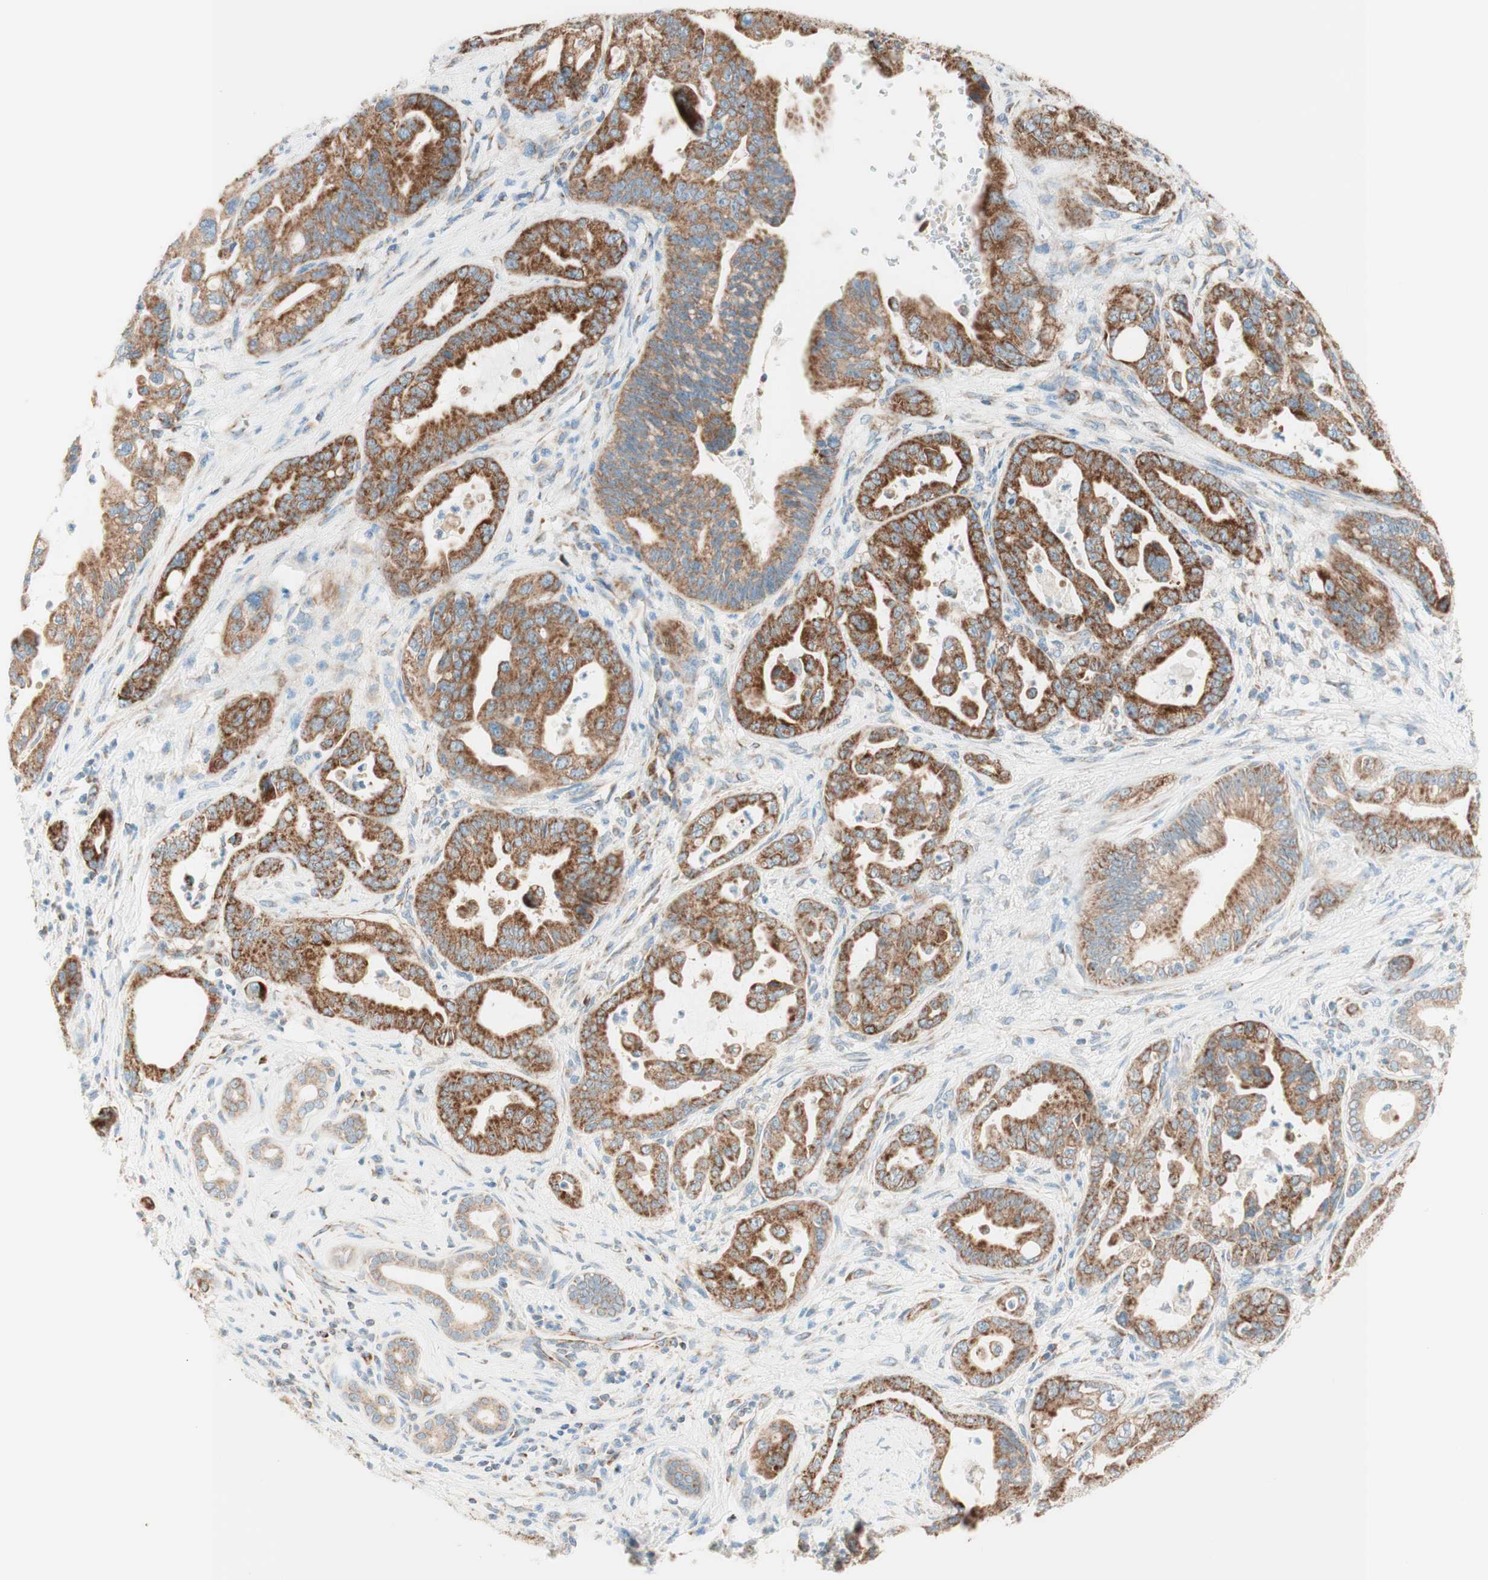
{"staining": {"intensity": "strong", "quantity": ">75%", "location": "cytoplasmic/membranous"}, "tissue": "pancreatic cancer", "cell_type": "Tumor cells", "image_type": "cancer", "snomed": [{"axis": "morphology", "description": "Adenocarcinoma, NOS"}, {"axis": "topography", "description": "Pancreas"}], "caption": "Human pancreatic adenocarcinoma stained with a protein marker reveals strong staining in tumor cells.", "gene": "TOMM20", "patient": {"sex": "male", "age": 70}}